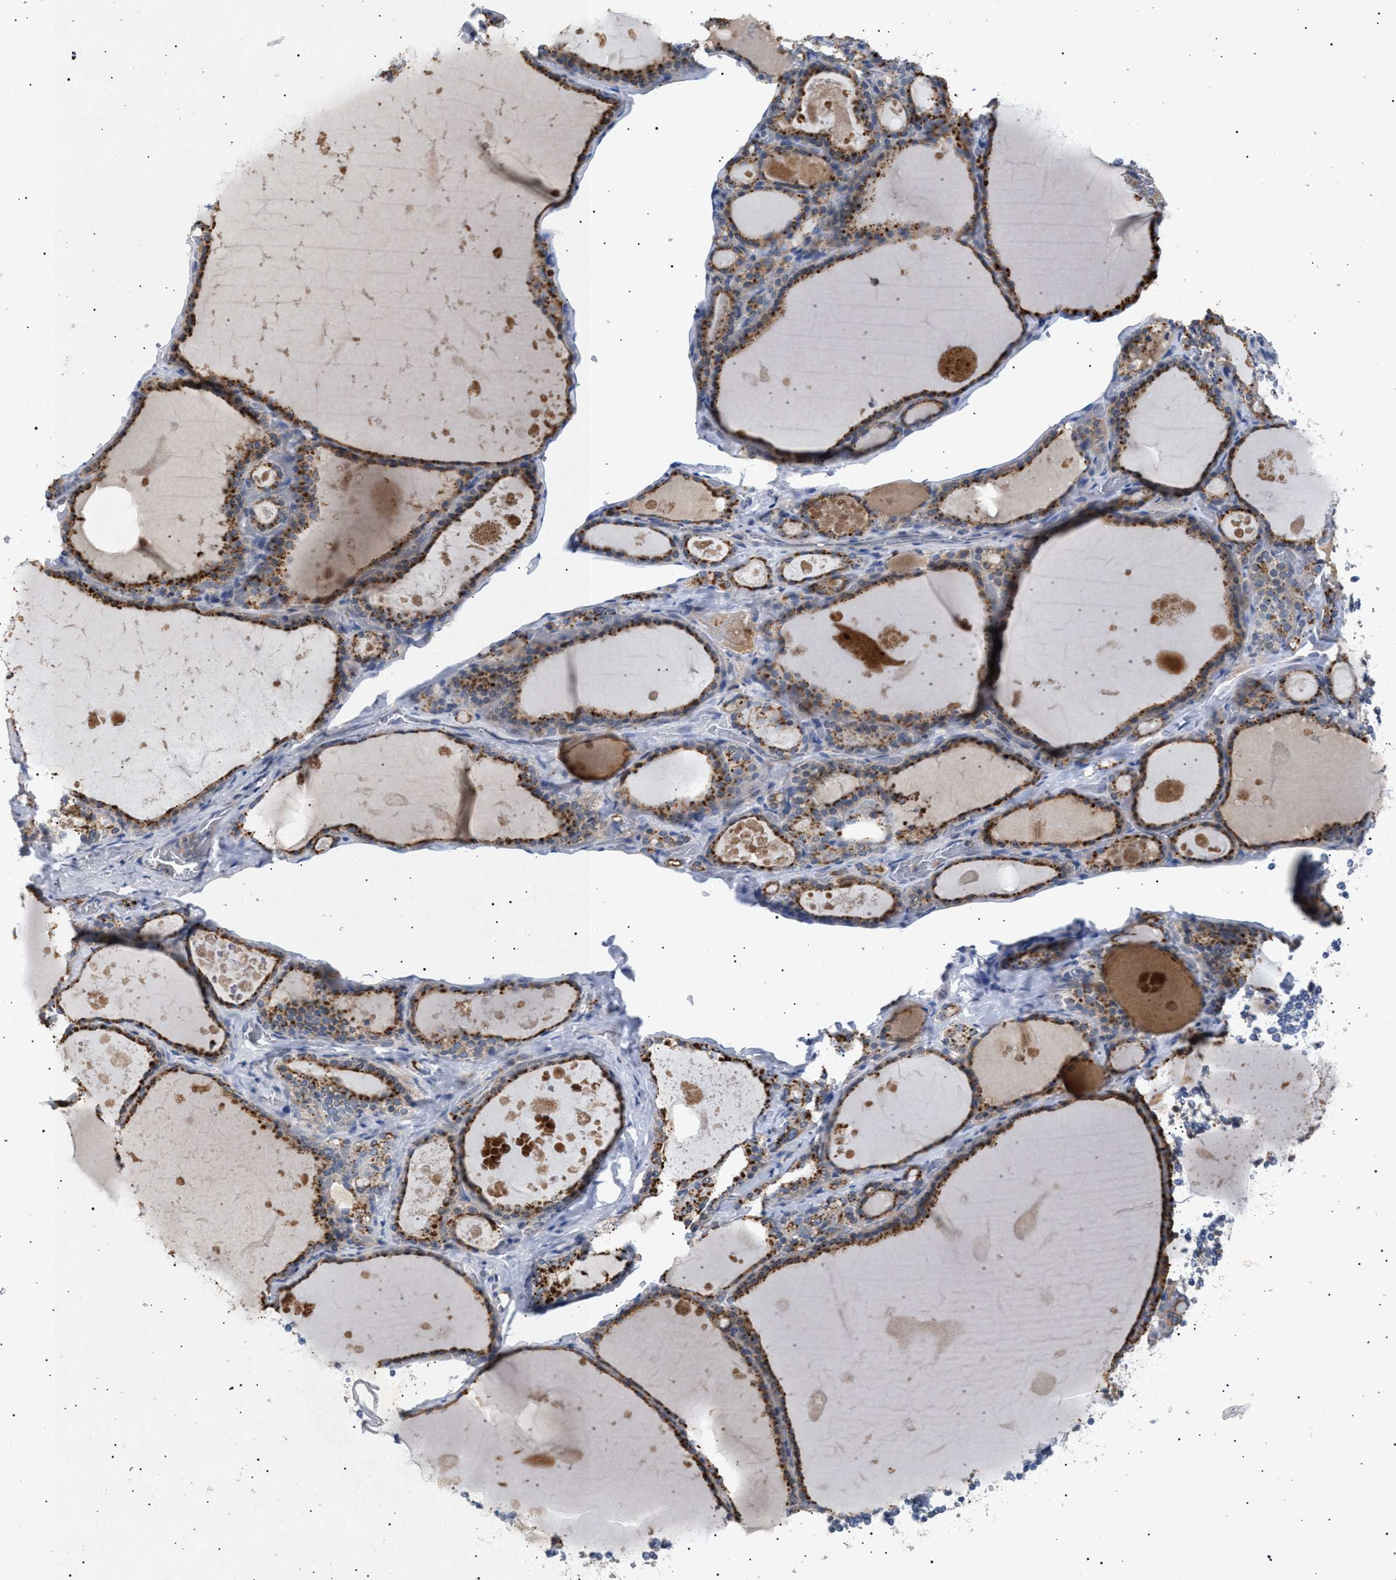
{"staining": {"intensity": "strong", "quantity": ">75%", "location": "cytoplasmic/membranous"}, "tissue": "thyroid gland", "cell_type": "Glandular cells", "image_type": "normal", "snomed": [{"axis": "morphology", "description": "Normal tissue, NOS"}, {"axis": "topography", "description": "Thyroid gland"}], "caption": "DAB immunohistochemical staining of unremarkable thyroid gland demonstrates strong cytoplasmic/membranous protein positivity in approximately >75% of glandular cells.", "gene": "SIRT5", "patient": {"sex": "male", "age": 56}}